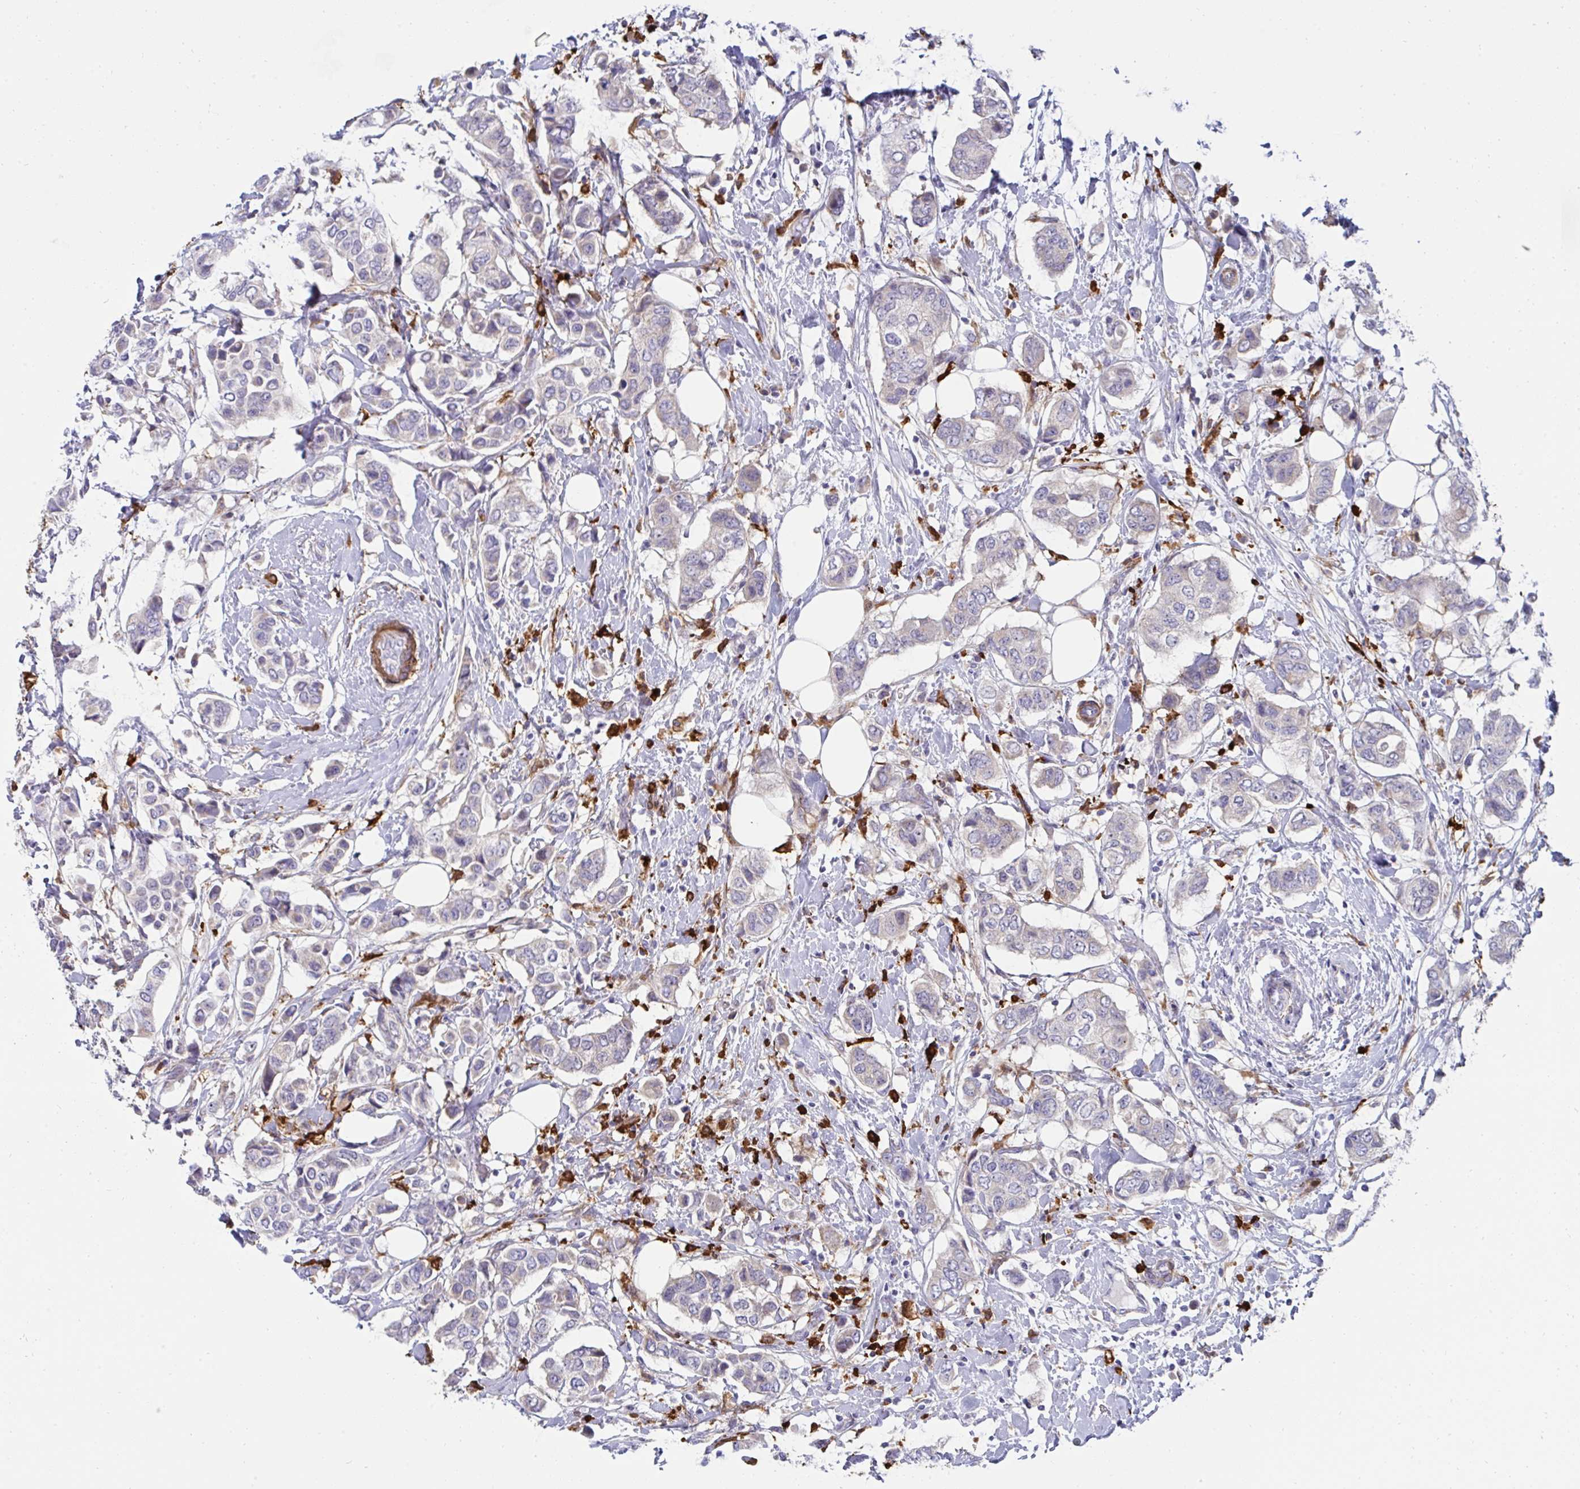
{"staining": {"intensity": "negative", "quantity": "none", "location": "none"}, "tissue": "breast cancer", "cell_type": "Tumor cells", "image_type": "cancer", "snomed": [{"axis": "morphology", "description": "Lobular carcinoma"}, {"axis": "topography", "description": "Breast"}], "caption": "An immunohistochemistry photomicrograph of breast cancer (lobular carcinoma) is shown. There is no staining in tumor cells of breast cancer (lobular carcinoma). The staining was performed using DAB (3,3'-diaminobenzidine) to visualize the protein expression in brown, while the nuclei were stained in blue with hematoxylin (Magnification: 20x).", "gene": "FBXL13", "patient": {"sex": "female", "age": 51}}